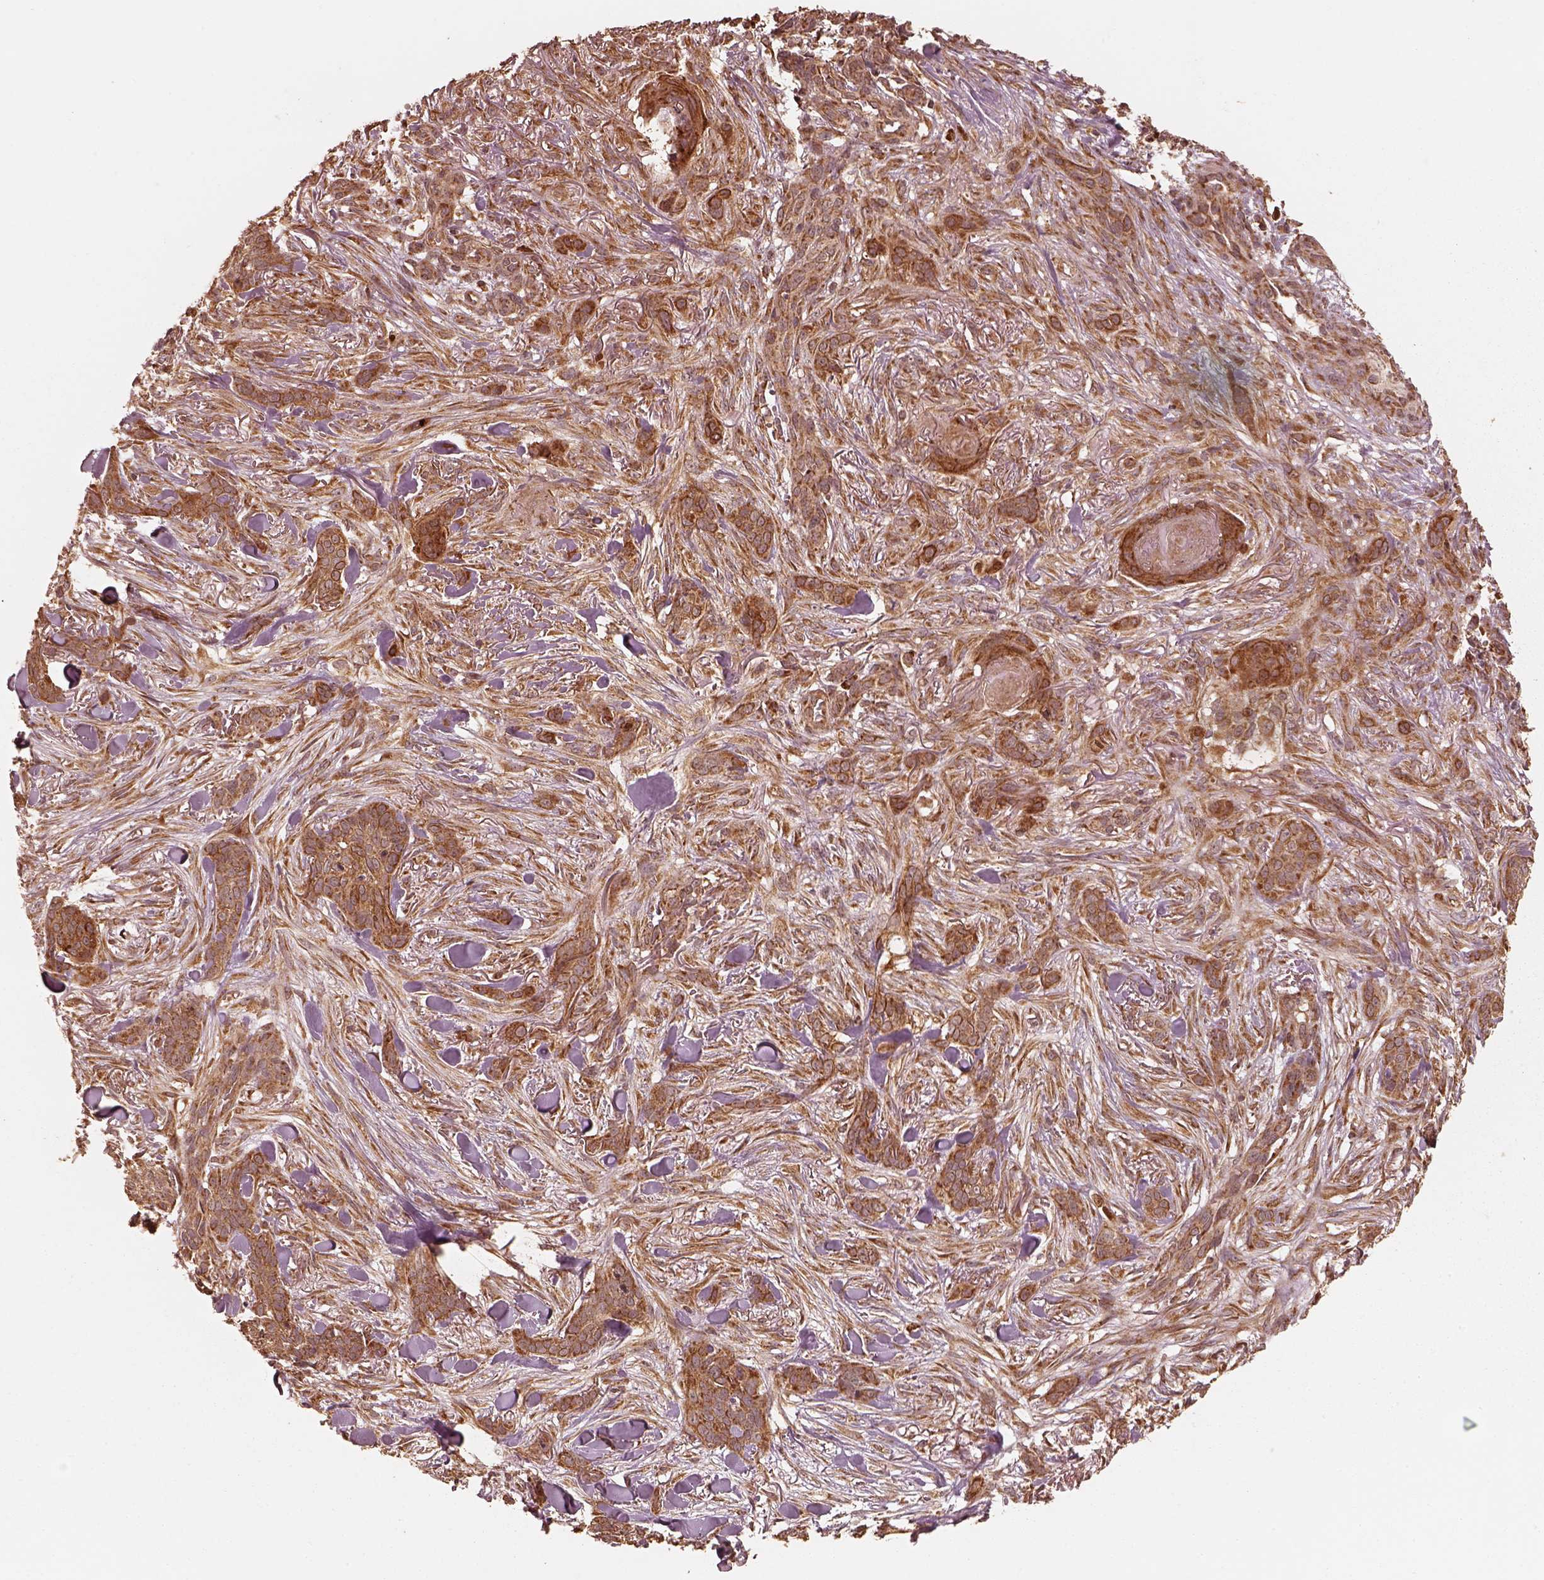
{"staining": {"intensity": "strong", "quantity": ">75%", "location": "cytoplasmic/membranous"}, "tissue": "skin cancer", "cell_type": "Tumor cells", "image_type": "cancer", "snomed": [{"axis": "morphology", "description": "Basal cell carcinoma"}, {"axis": "topography", "description": "Skin"}], "caption": "IHC staining of basal cell carcinoma (skin), which shows high levels of strong cytoplasmic/membranous positivity in about >75% of tumor cells indicating strong cytoplasmic/membranous protein positivity. The staining was performed using DAB (brown) for protein detection and nuclei were counterstained in hematoxylin (blue).", "gene": "DNAJC25", "patient": {"sex": "female", "age": 61}}